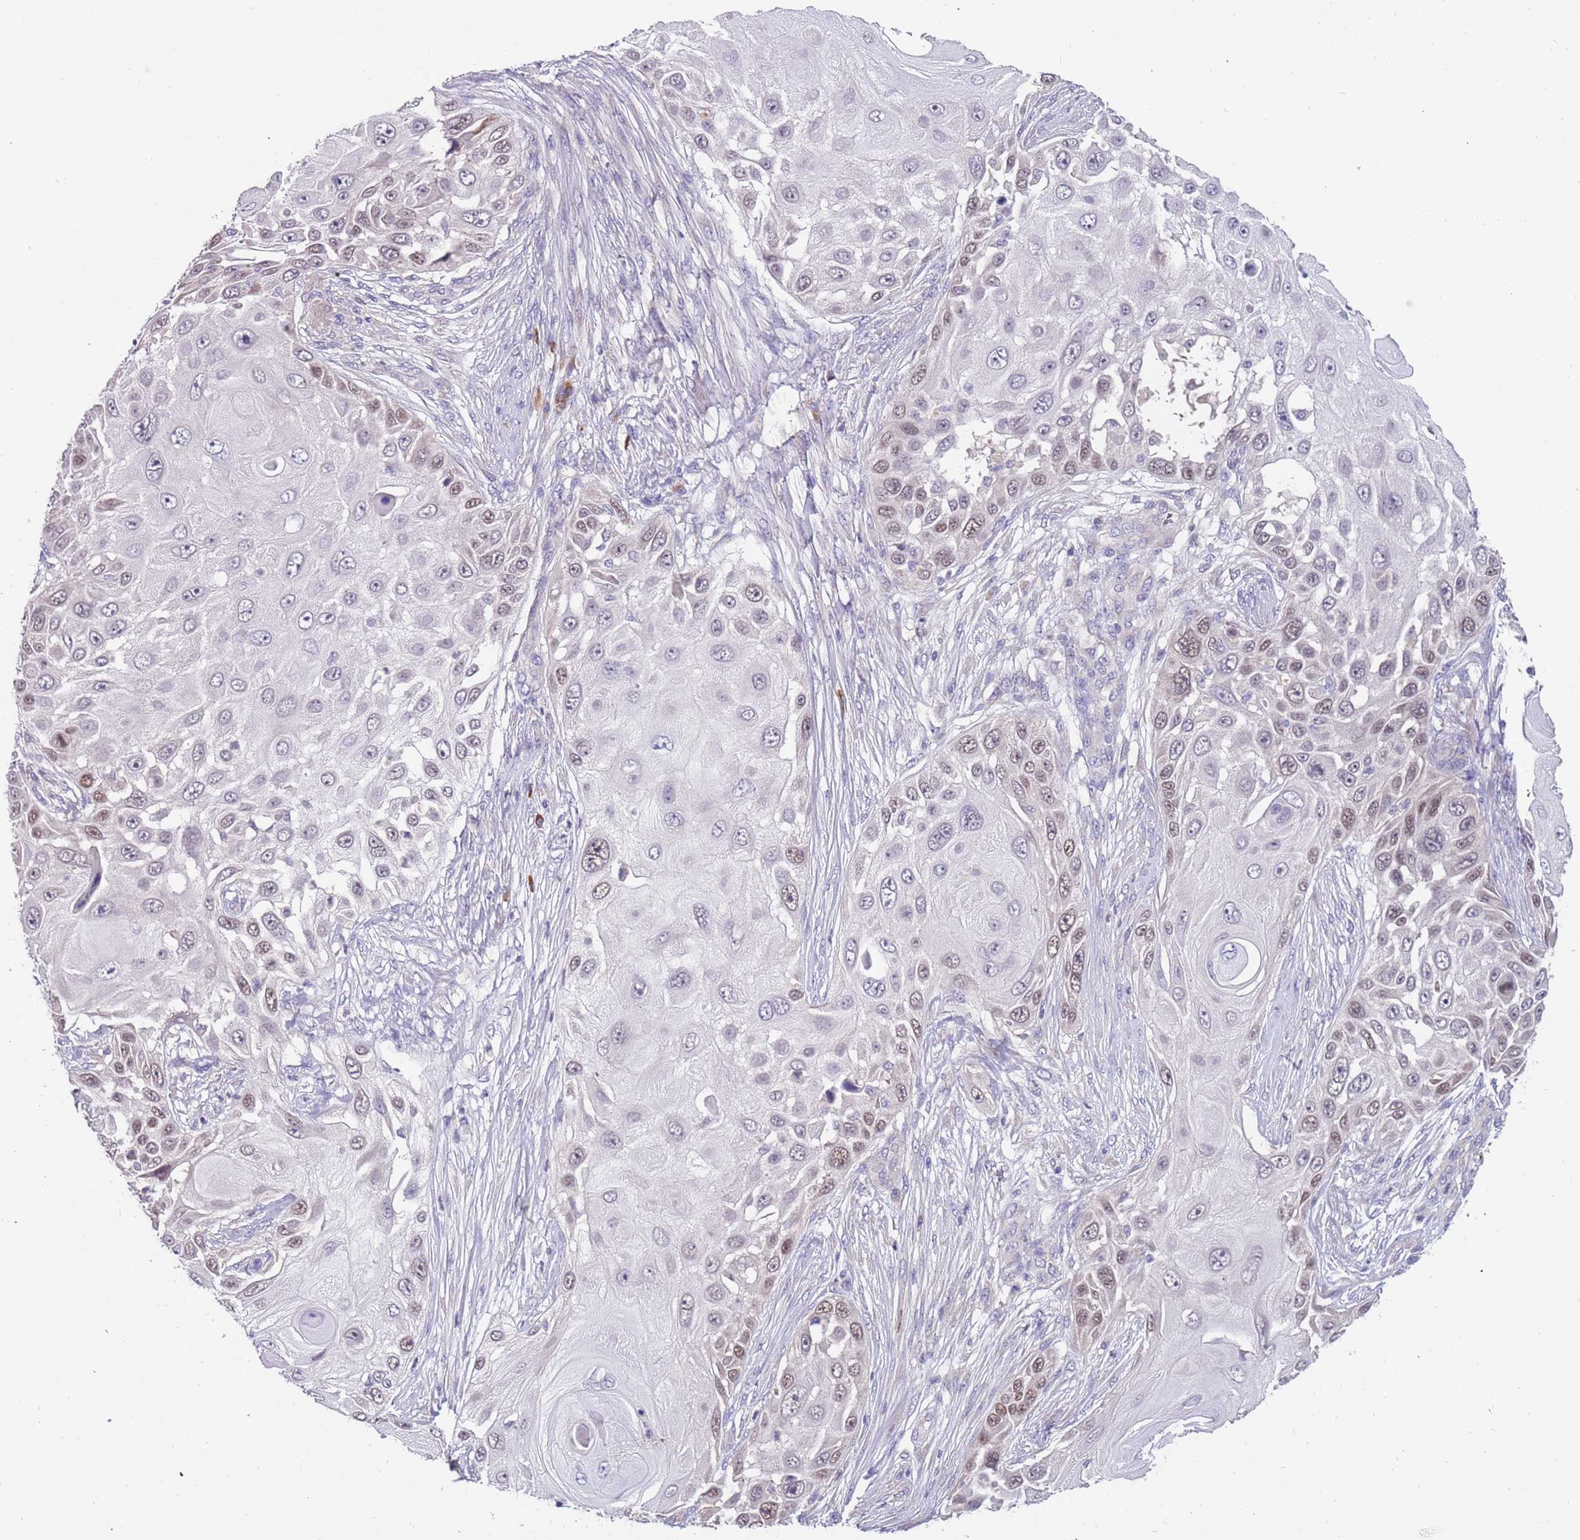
{"staining": {"intensity": "moderate", "quantity": "25%-75%", "location": "nuclear"}, "tissue": "skin cancer", "cell_type": "Tumor cells", "image_type": "cancer", "snomed": [{"axis": "morphology", "description": "Squamous cell carcinoma, NOS"}, {"axis": "topography", "description": "Skin"}], "caption": "Human squamous cell carcinoma (skin) stained with a brown dye demonstrates moderate nuclear positive positivity in about 25%-75% of tumor cells.", "gene": "ZNF746", "patient": {"sex": "female", "age": 44}}